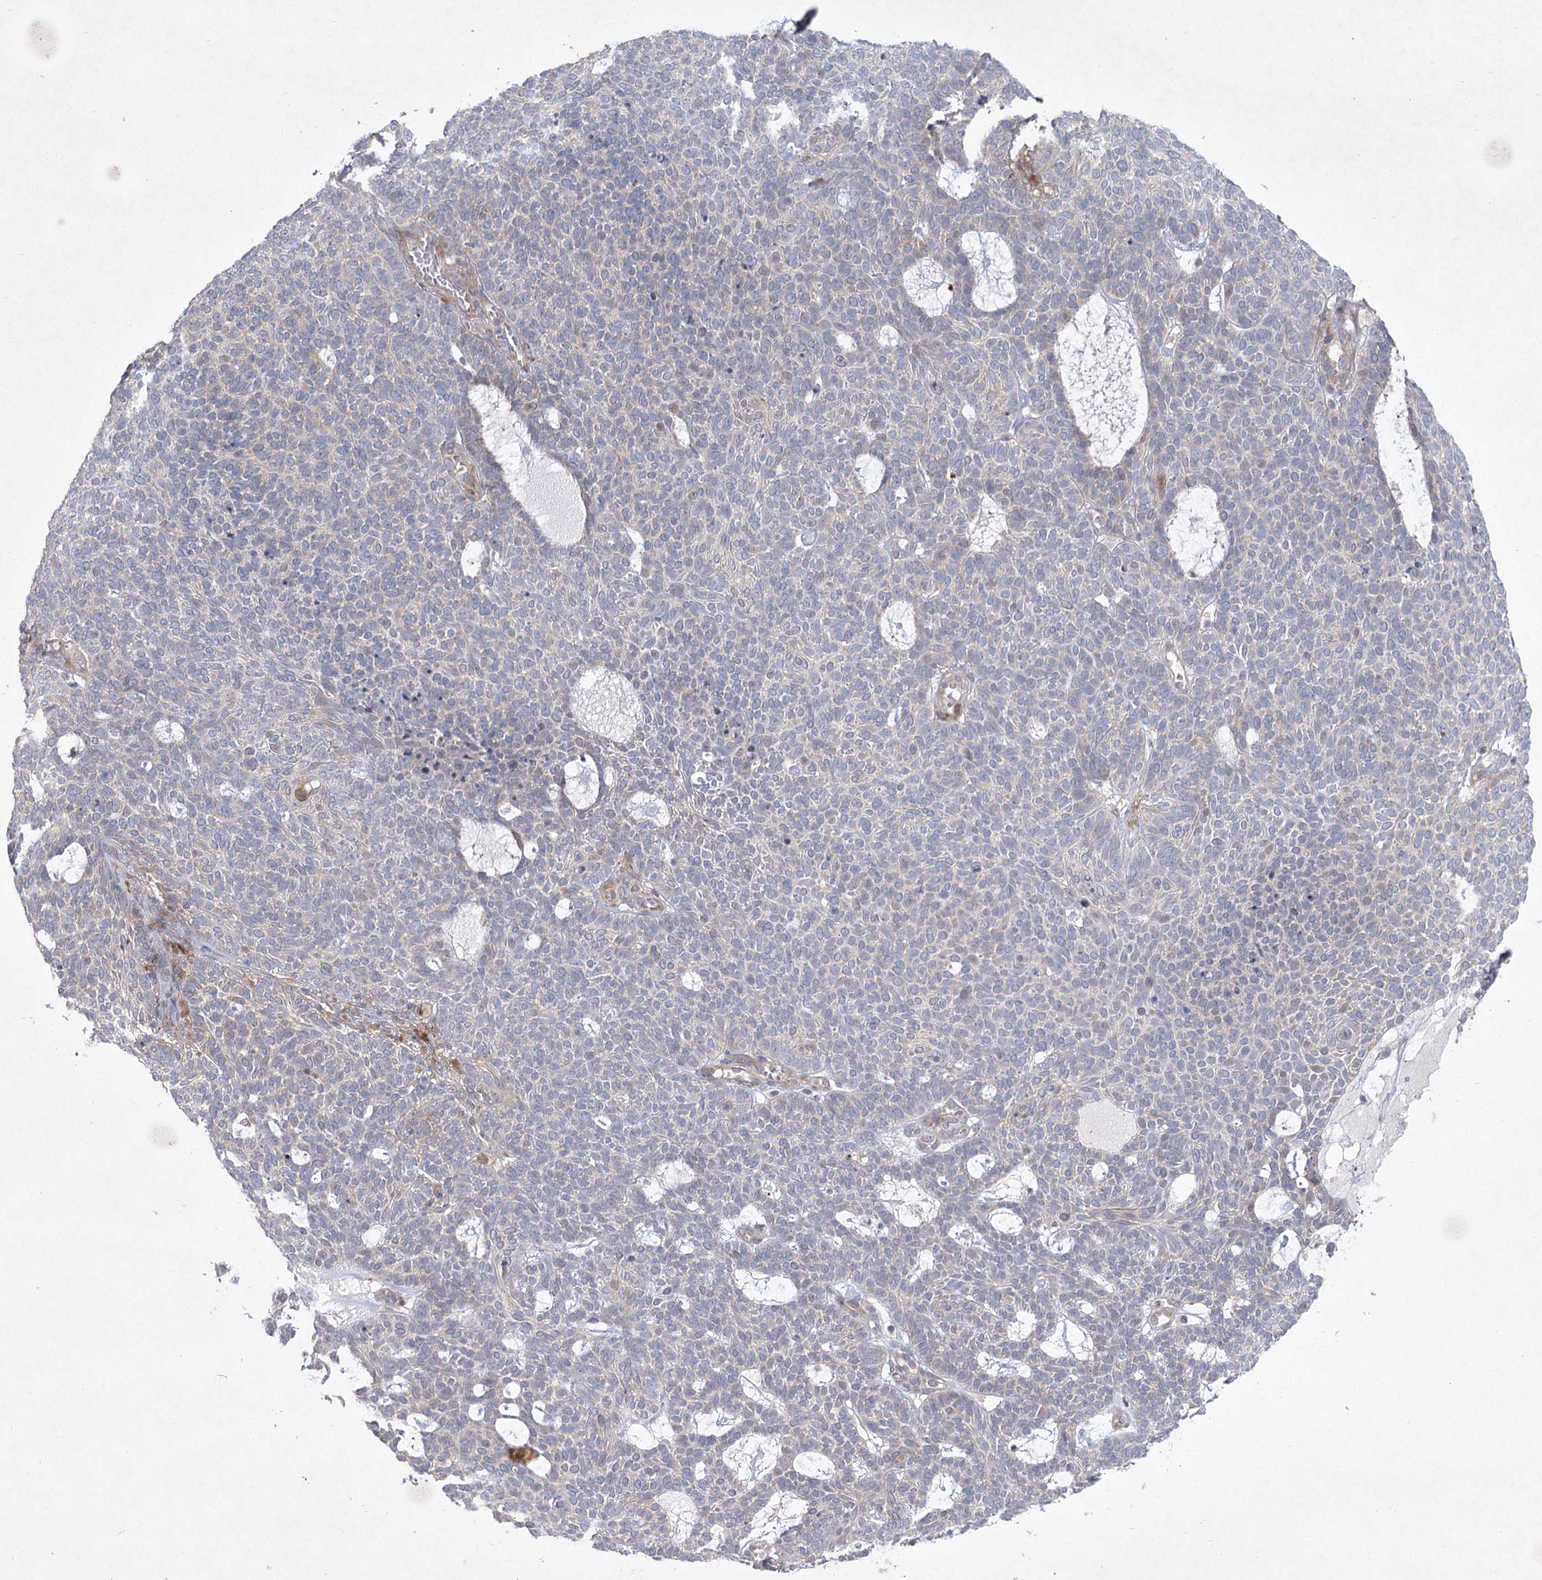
{"staining": {"intensity": "negative", "quantity": "none", "location": "none"}, "tissue": "skin cancer", "cell_type": "Tumor cells", "image_type": "cancer", "snomed": [{"axis": "morphology", "description": "Squamous cell carcinoma, NOS"}, {"axis": "topography", "description": "Skin"}], "caption": "Micrograph shows no significant protein expression in tumor cells of skin cancer. The staining is performed using DAB brown chromogen with nuclei counter-stained in using hematoxylin.", "gene": "FAM110C", "patient": {"sex": "female", "age": 90}}